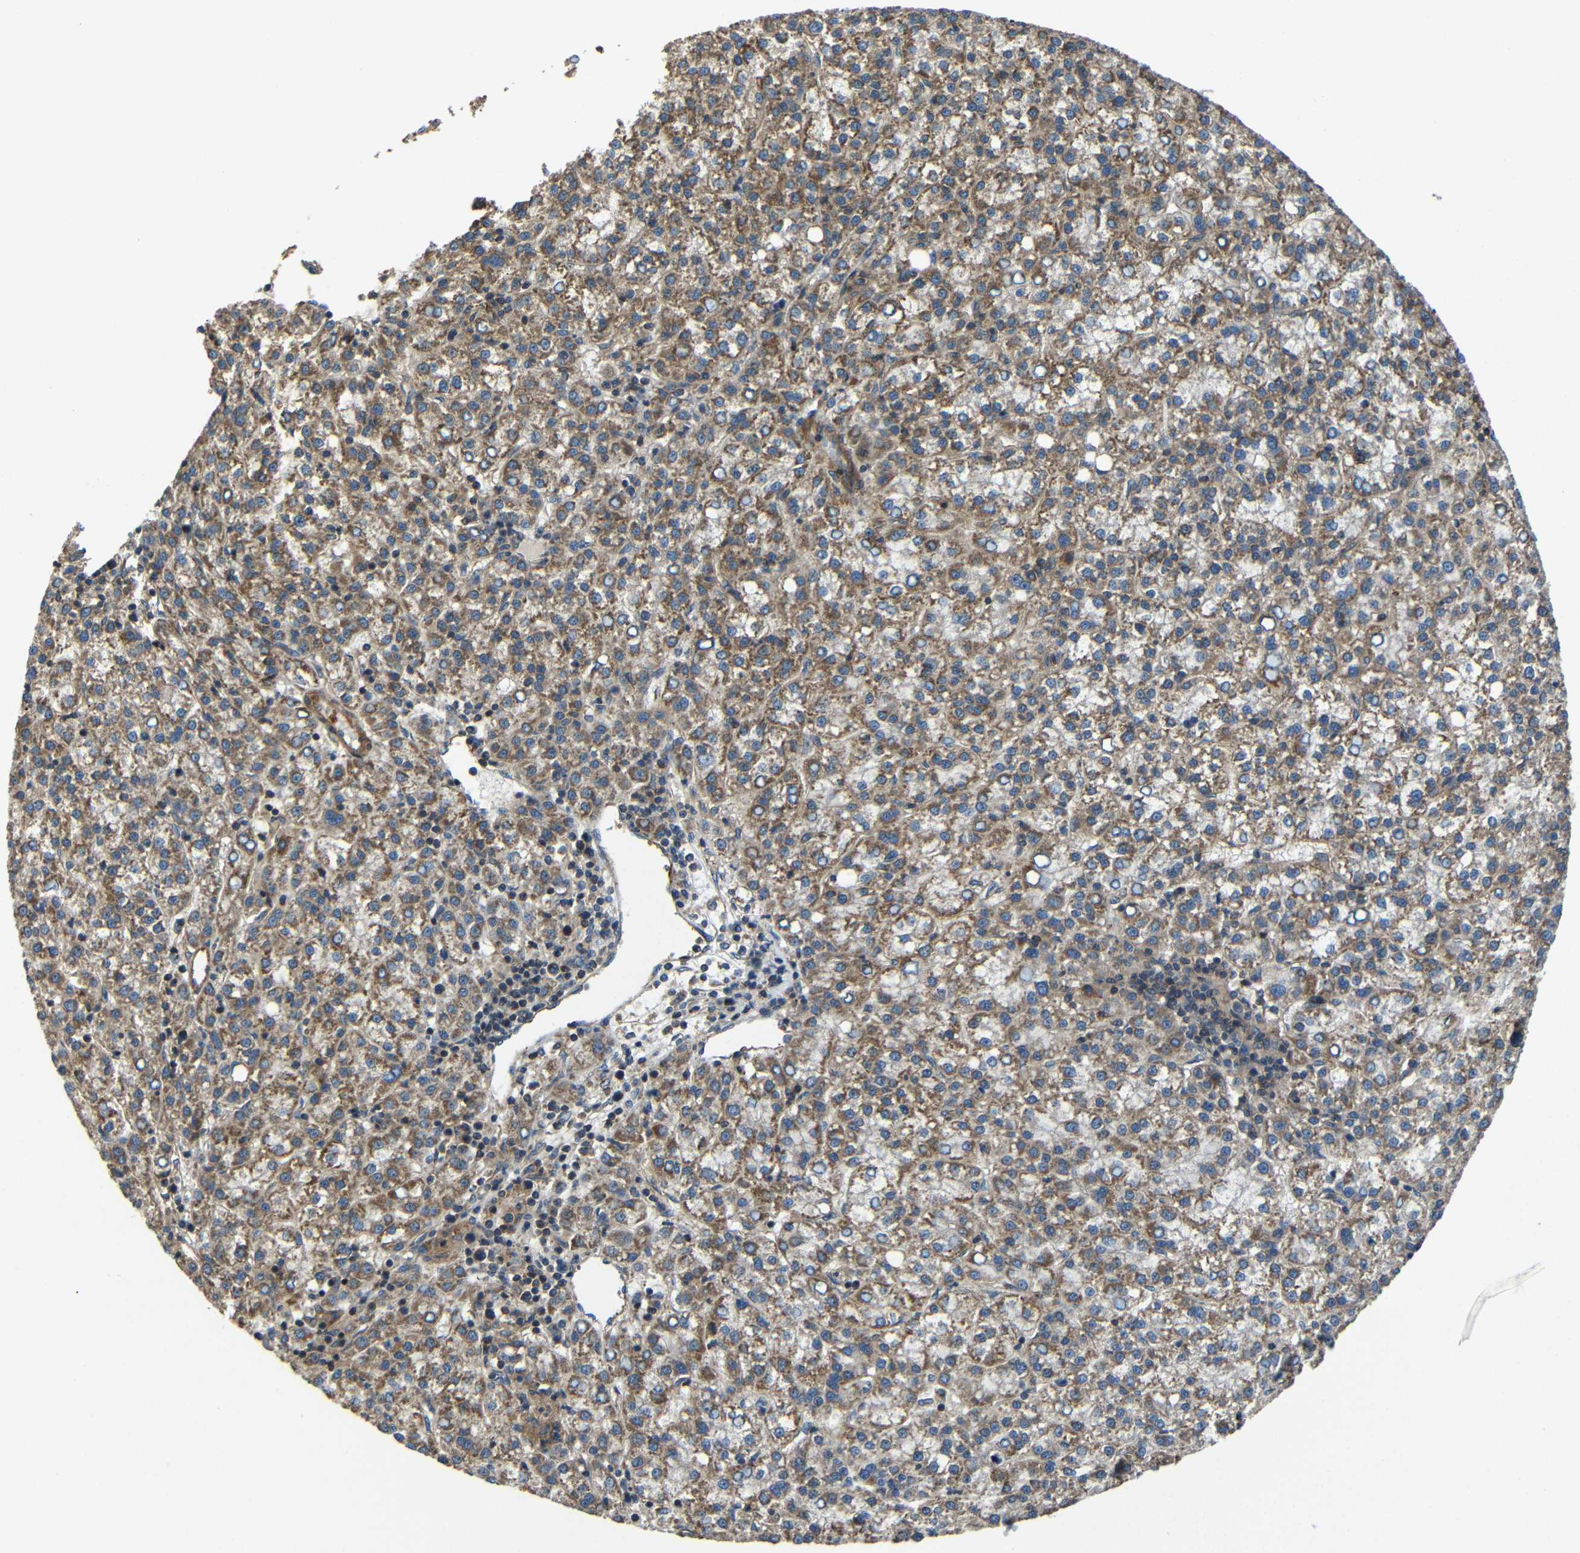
{"staining": {"intensity": "moderate", "quantity": "25%-75%", "location": "cytoplasmic/membranous"}, "tissue": "liver cancer", "cell_type": "Tumor cells", "image_type": "cancer", "snomed": [{"axis": "morphology", "description": "Carcinoma, Hepatocellular, NOS"}, {"axis": "topography", "description": "Liver"}], "caption": "This histopathology image displays liver cancer (hepatocellular carcinoma) stained with IHC to label a protein in brown. The cytoplasmic/membranous of tumor cells show moderate positivity for the protein. Nuclei are counter-stained blue.", "gene": "PTCH1", "patient": {"sex": "female", "age": 58}}